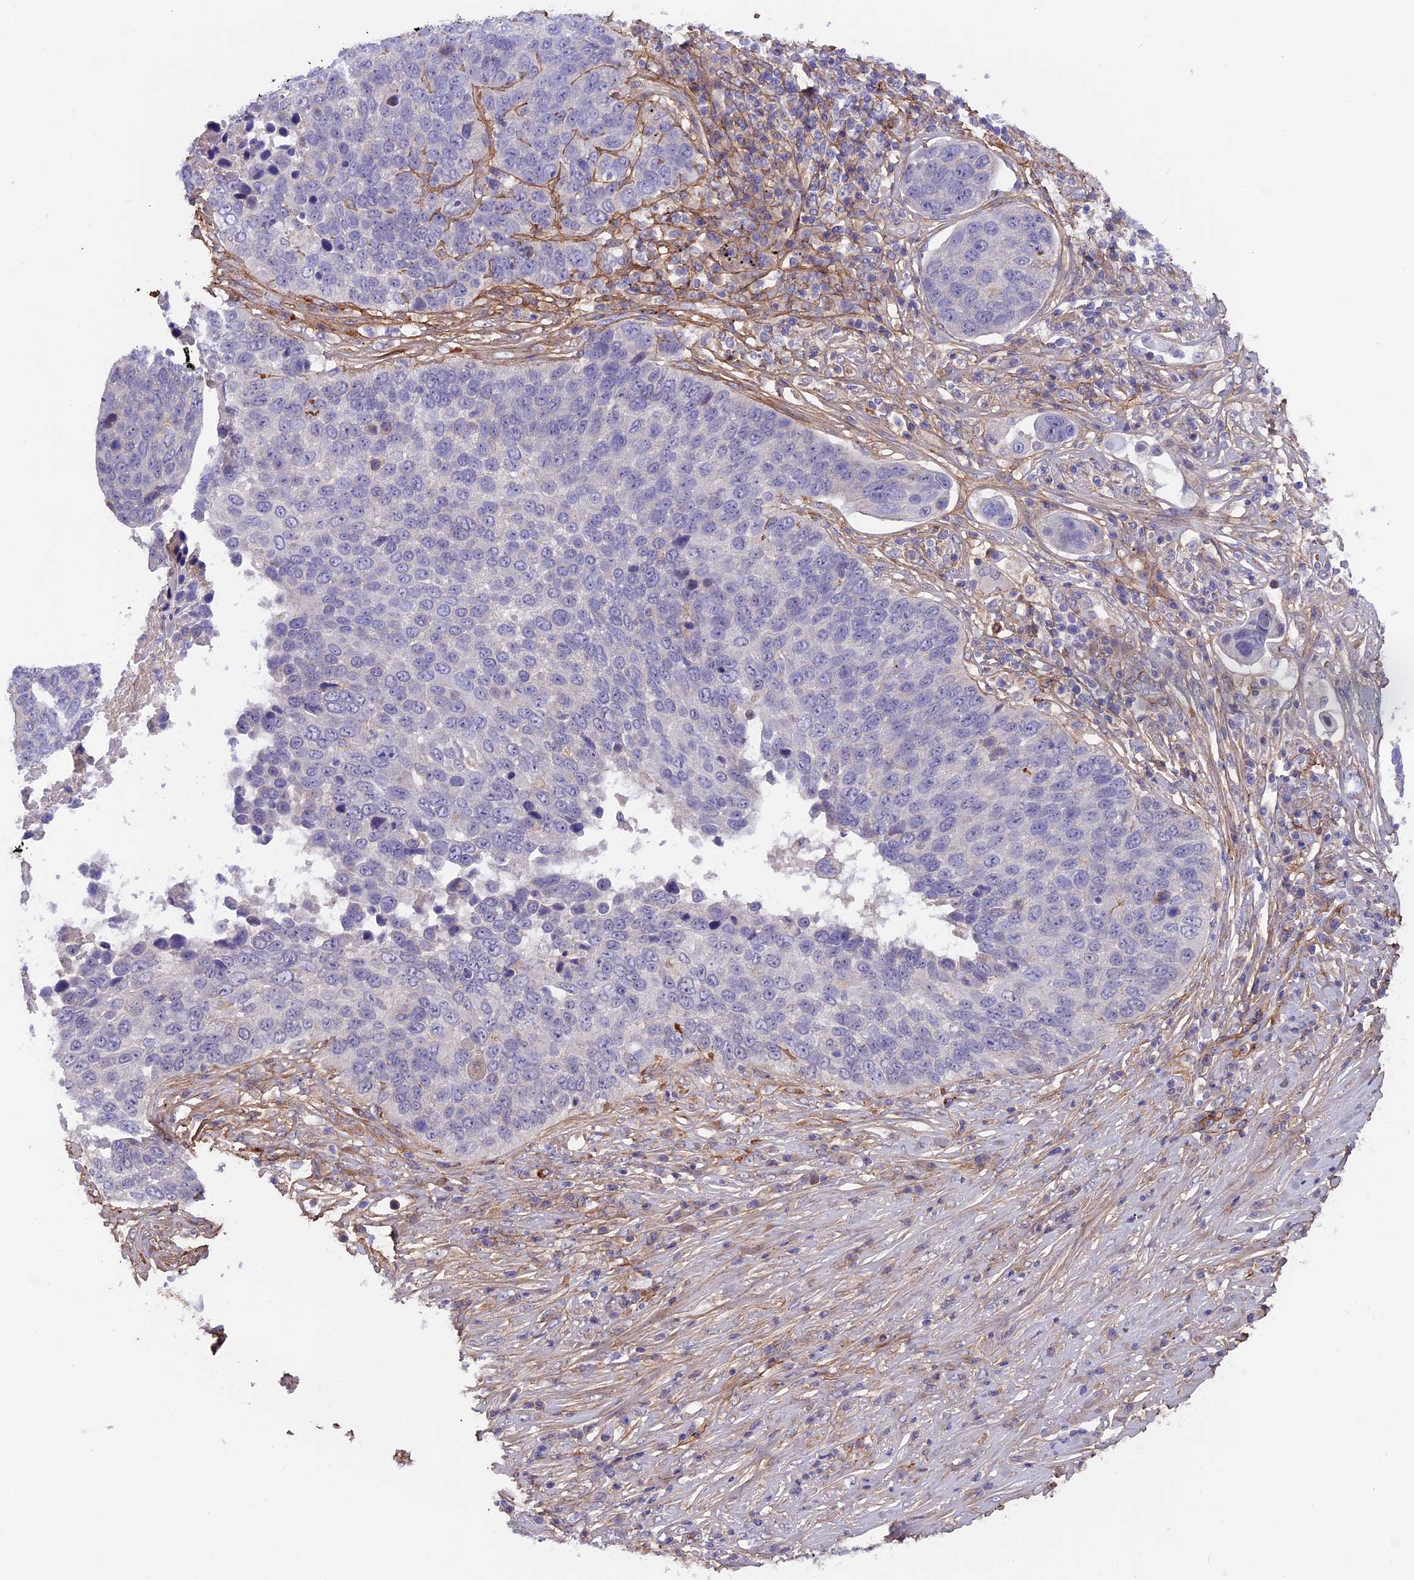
{"staining": {"intensity": "negative", "quantity": "none", "location": "none"}, "tissue": "lung cancer", "cell_type": "Tumor cells", "image_type": "cancer", "snomed": [{"axis": "morphology", "description": "Squamous cell carcinoma, NOS"}, {"axis": "topography", "description": "Lung"}], "caption": "Immunohistochemistry (IHC) image of neoplastic tissue: lung cancer stained with DAB displays no significant protein positivity in tumor cells.", "gene": "COL4A3", "patient": {"sex": "male", "age": 66}}